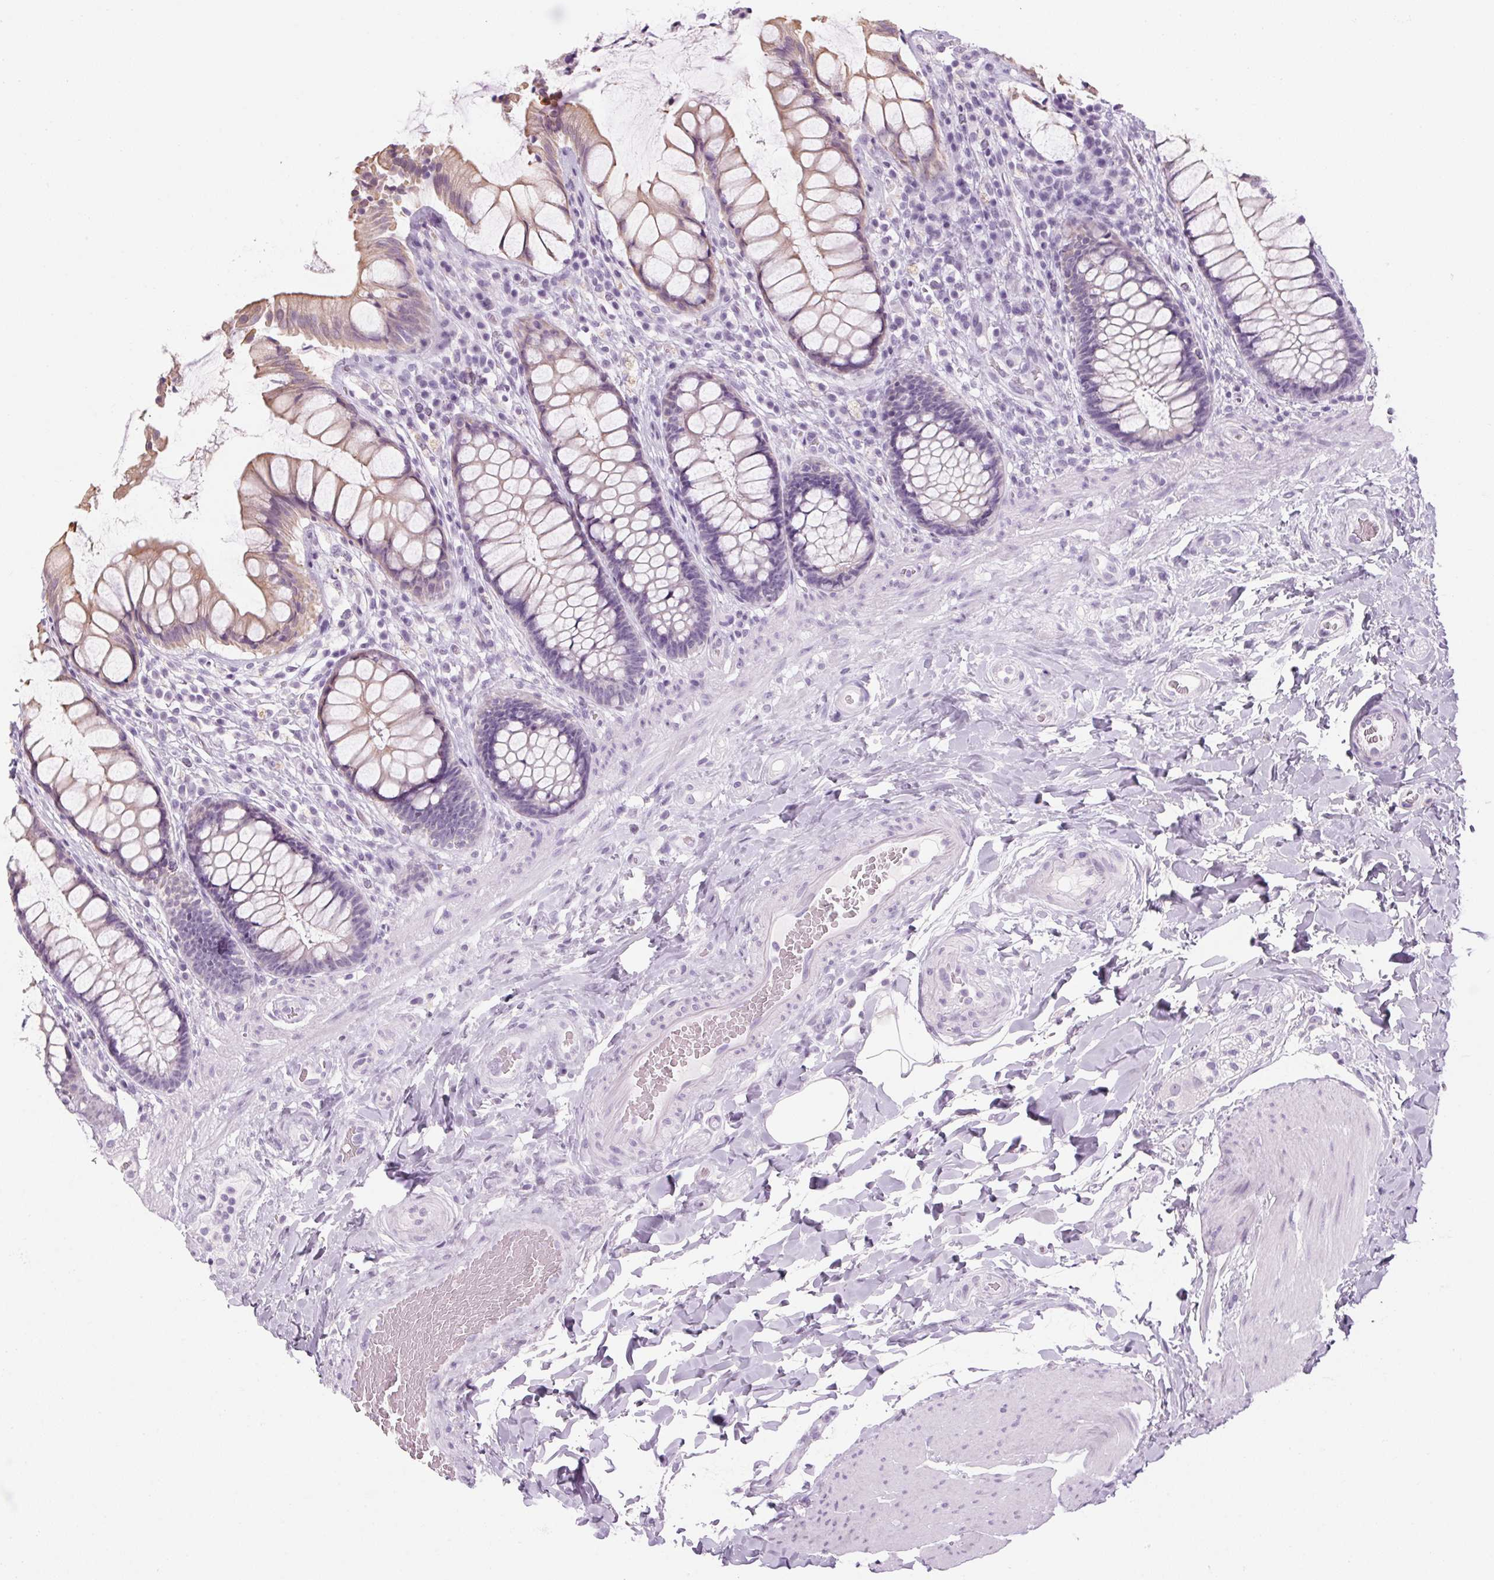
{"staining": {"intensity": "weak", "quantity": "25%-75%", "location": "cytoplasmic/membranous"}, "tissue": "rectum", "cell_type": "Glandular cells", "image_type": "normal", "snomed": [{"axis": "morphology", "description": "Normal tissue, NOS"}, {"axis": "topography", "description": "Rectum"}], "caption": "Rectum stained with a brown dye exhibits weak cytoplasmic/membranous positive expression in about 25%-75% of glandular cells.", "gene": "RPTN", "patient": {"sex": "female", "age": 58}}